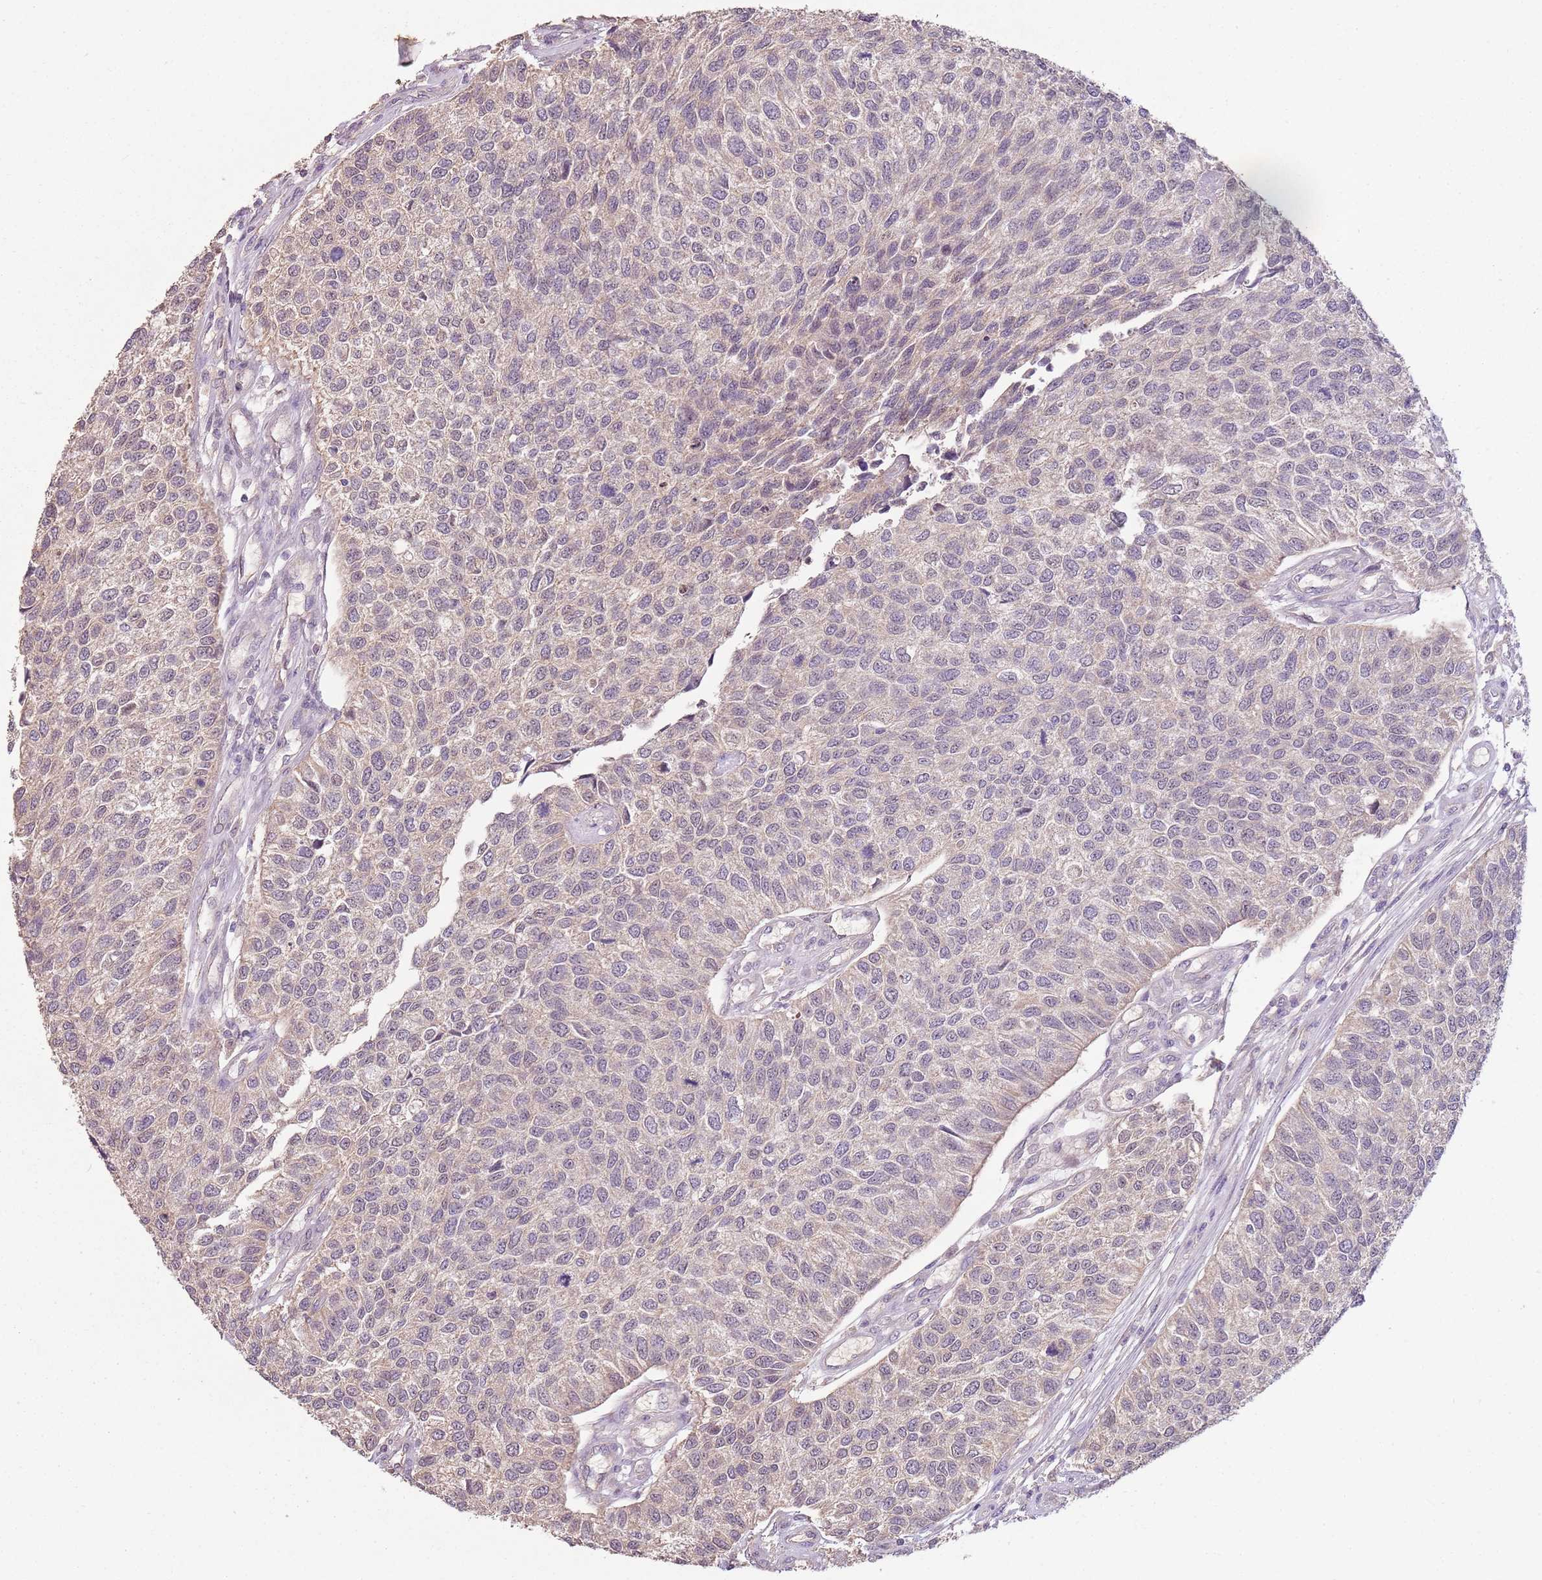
{"staining": {"intensity": "weak", "quantity": "25%-75%", "location": "cytoplasmic/membranous"}, "tissue": "urothelial cancer", "cell_type": "Tumor cells", "image_type": "cancer", "snomed": [{"axis": "morphology", "description": "Urothelial carcinoma, NOS"}, {"axis": "topography", "description": "Urinary bladder"}], "caption": "A histopathology image of urothelial cancer stained for a protein demonstrates weak cytoplasmic/membranous brown staining in tumor cells. (Brightfield microscopy of DAB IHC at high magnification).", "gene": "TEKT4", "patient": {"sex": "male", "age": 55}}